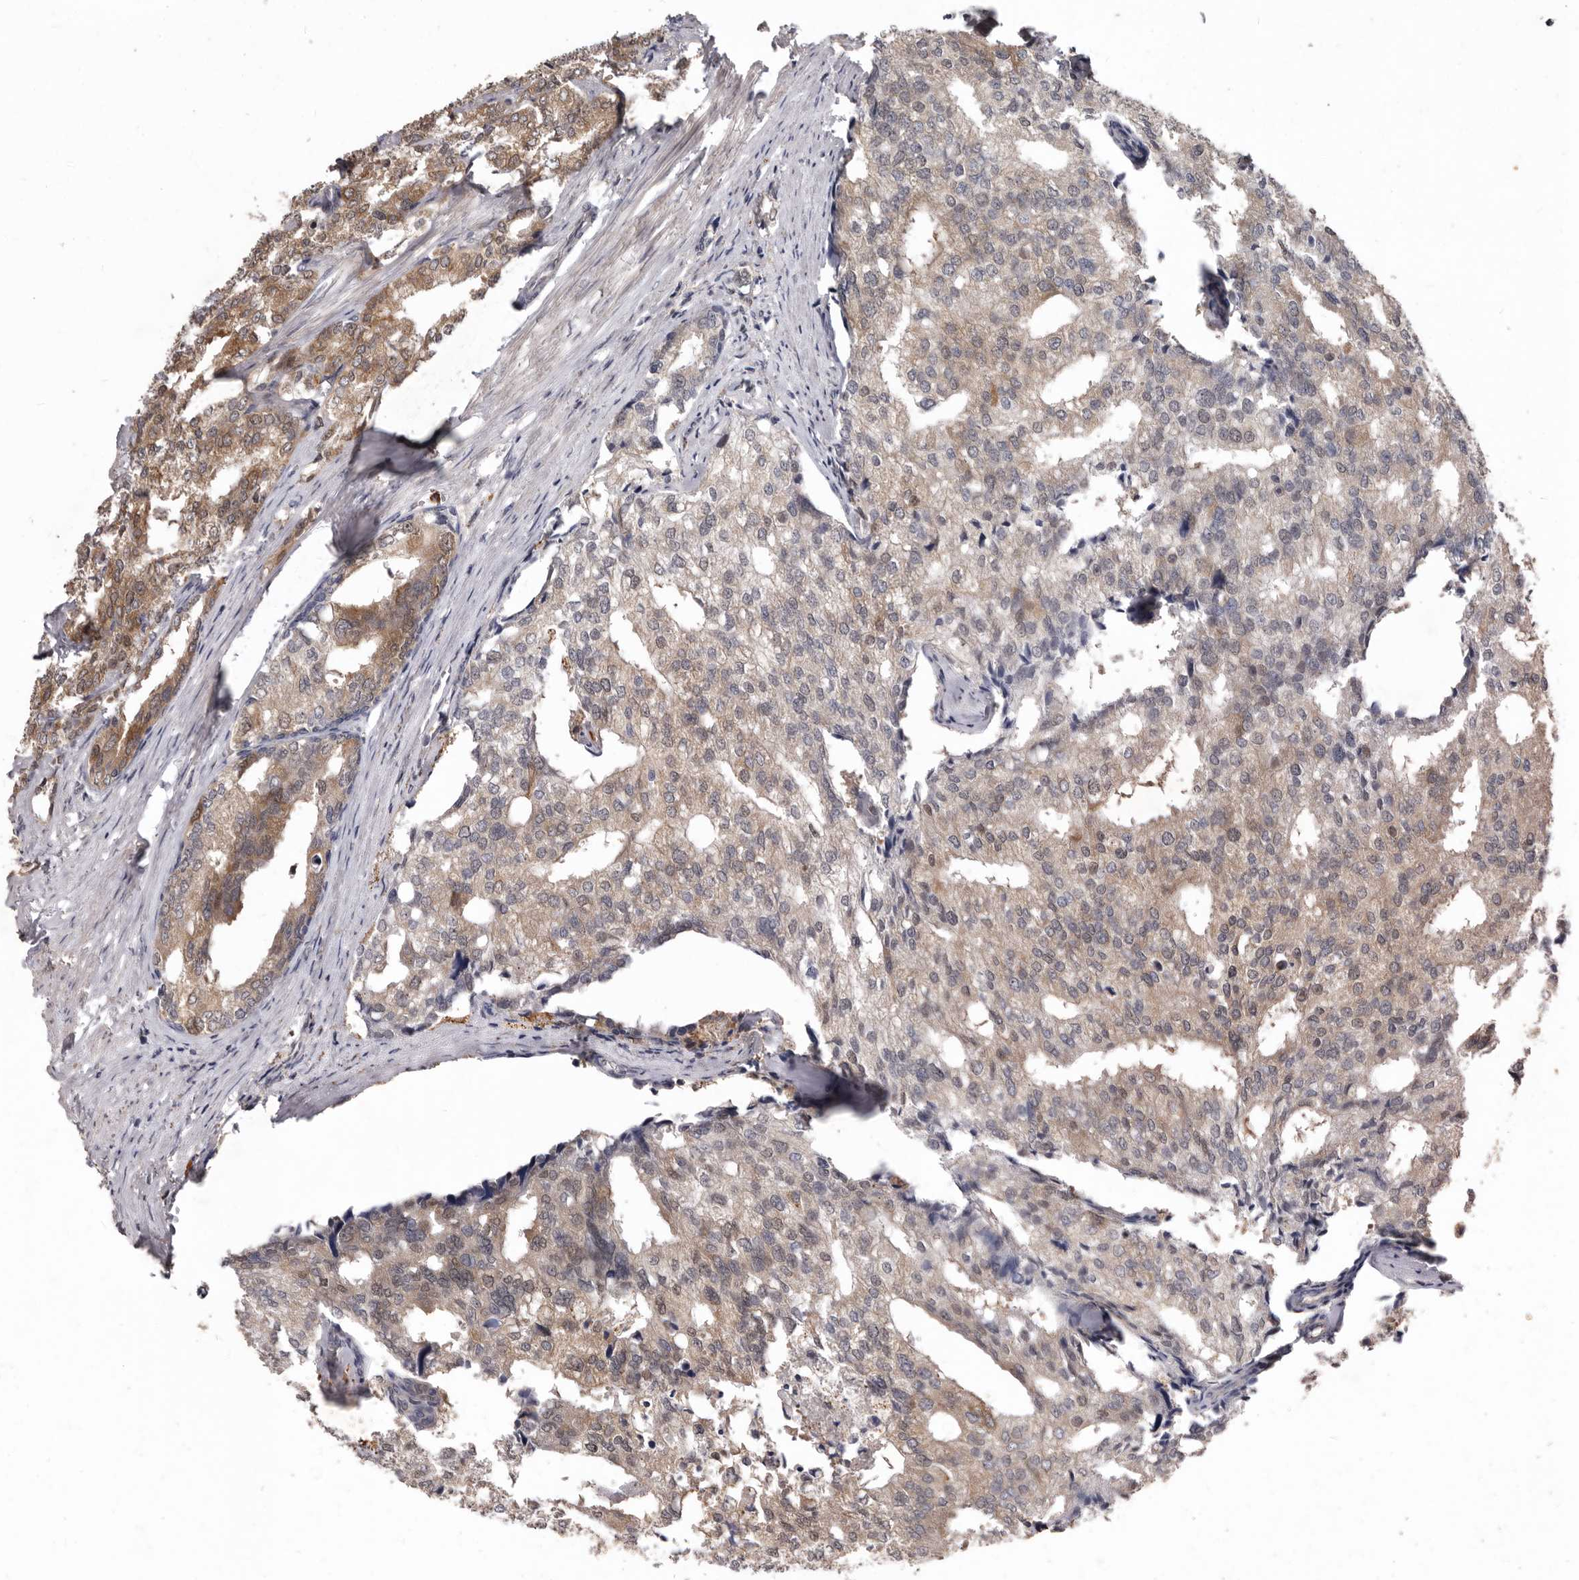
{"staining": {"intensity": "moderate", "quantity": "<25%", "location": "cytoplasmic/membranous,nuclear"}, "tissue": "prostate cancer", "cell_type": "Tumor cells", "image_type": "cancer", "snomed": [{"axis": "morphology", "description": "Adenocarcinoma, High grade"}, {"axis": "topography", "description": "Prostate"}], "caption": "Prostate cancer (high-grade adenocarcinoma) tissue displays moderate cytoplasmic/membranous and nuclear expression in approximately <25% of tumor cells, visualized by immunohistochemistry.", "gene": "ACLY", "patient": {"sex": "male", "age": 50}}